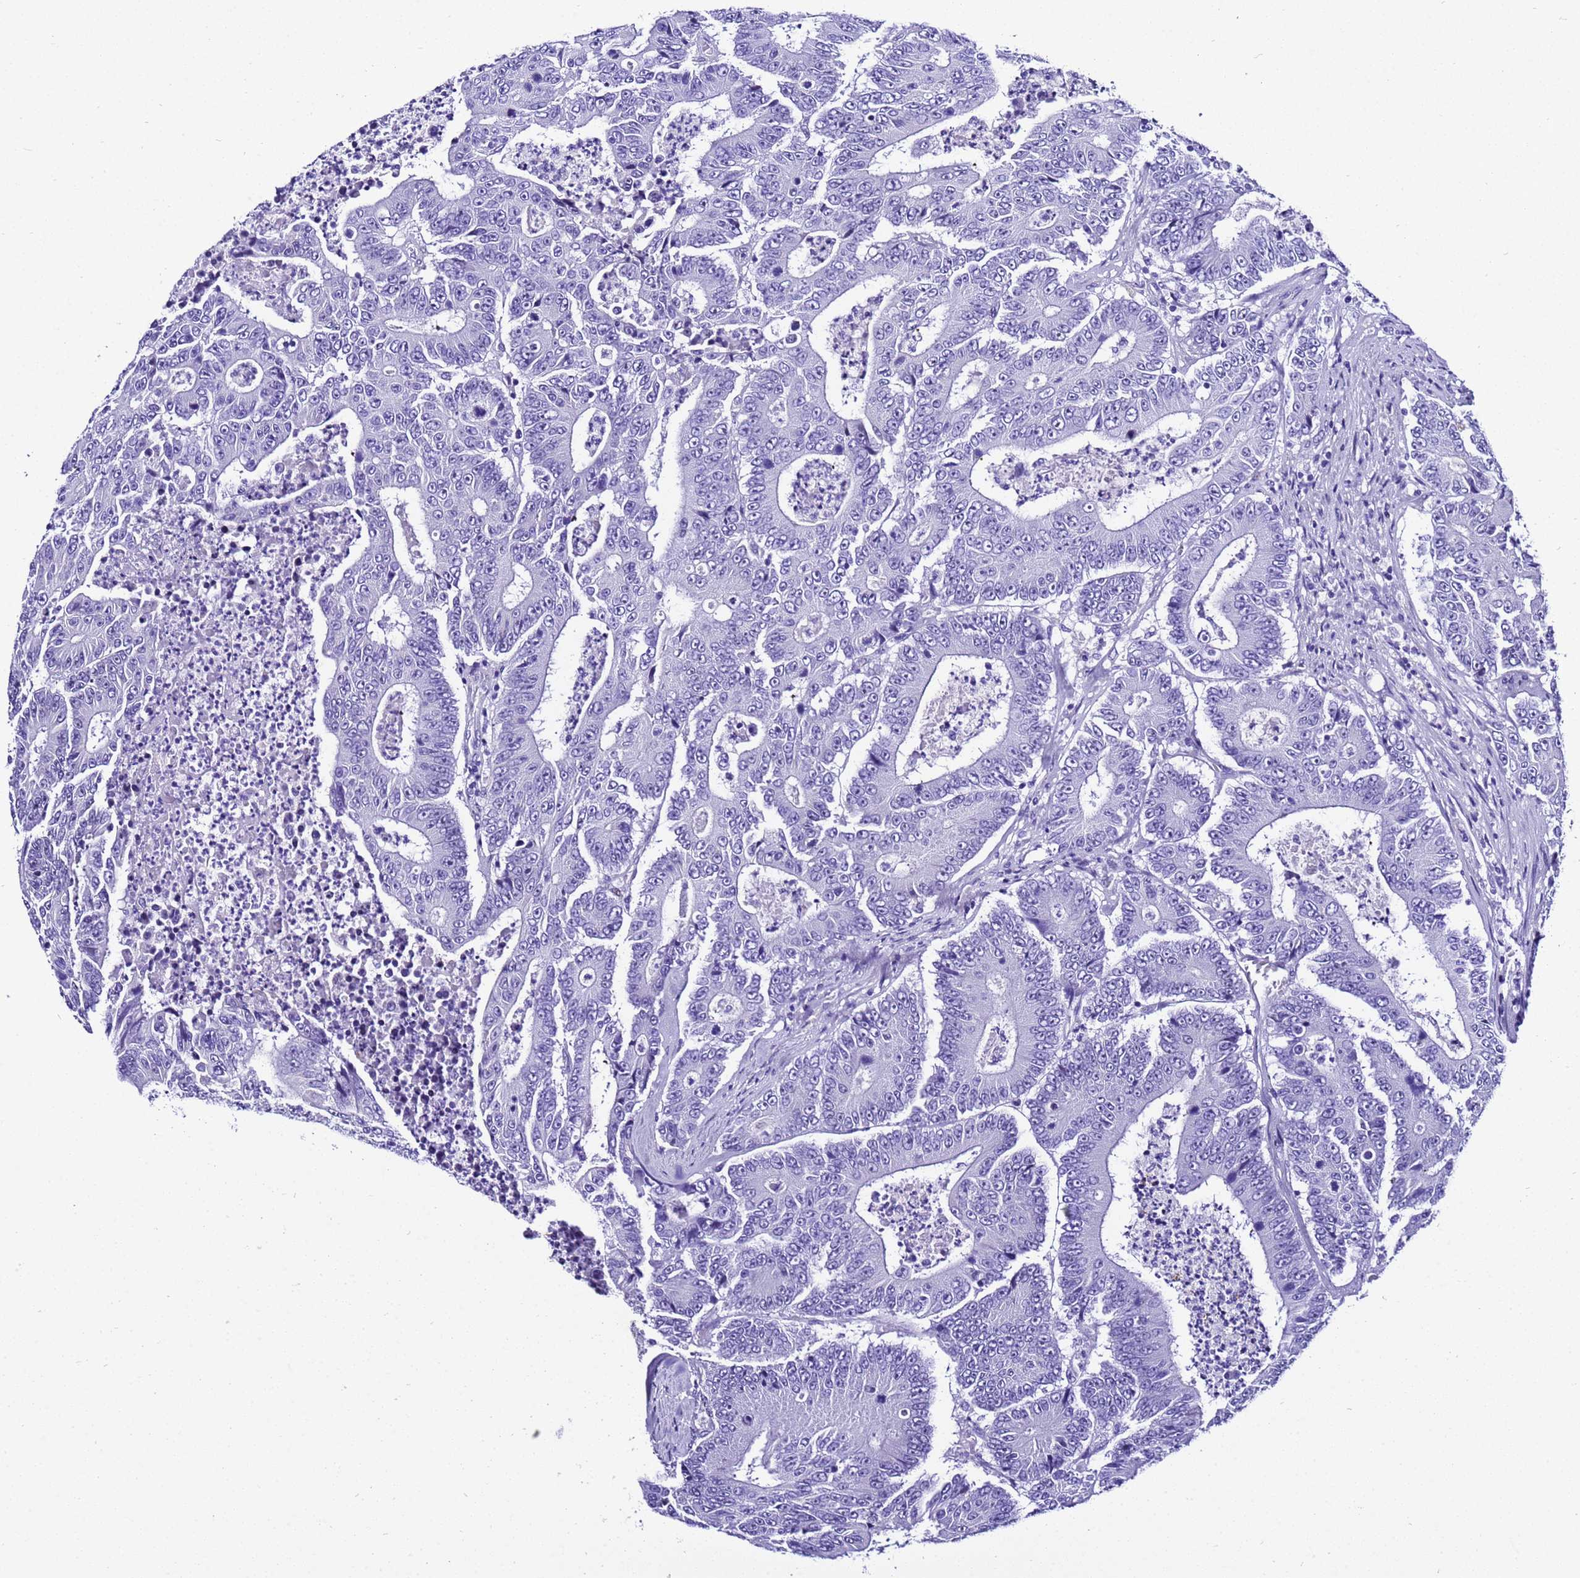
{"staining": {"intensity": "negative", "quantity": "none", "location": "none"}, "tissue": "colorectal cancer", "cell_type": "Tumor cells", "image_type": "cancer", "snomed": [{"axis": "morphology", "description": "Adenocarcinoma, NOS"}, {"axis": "topography", "description": "Colon"}], "caption": "This is a image of immunohistochemistry staining of adenocarcinoma (colorectal), which shows no expression in tumor cells. (IHC, brightfield microscopy, high magnification).", "gene": "ZNF417", "patient": {"sex": "male", "age": 83}}